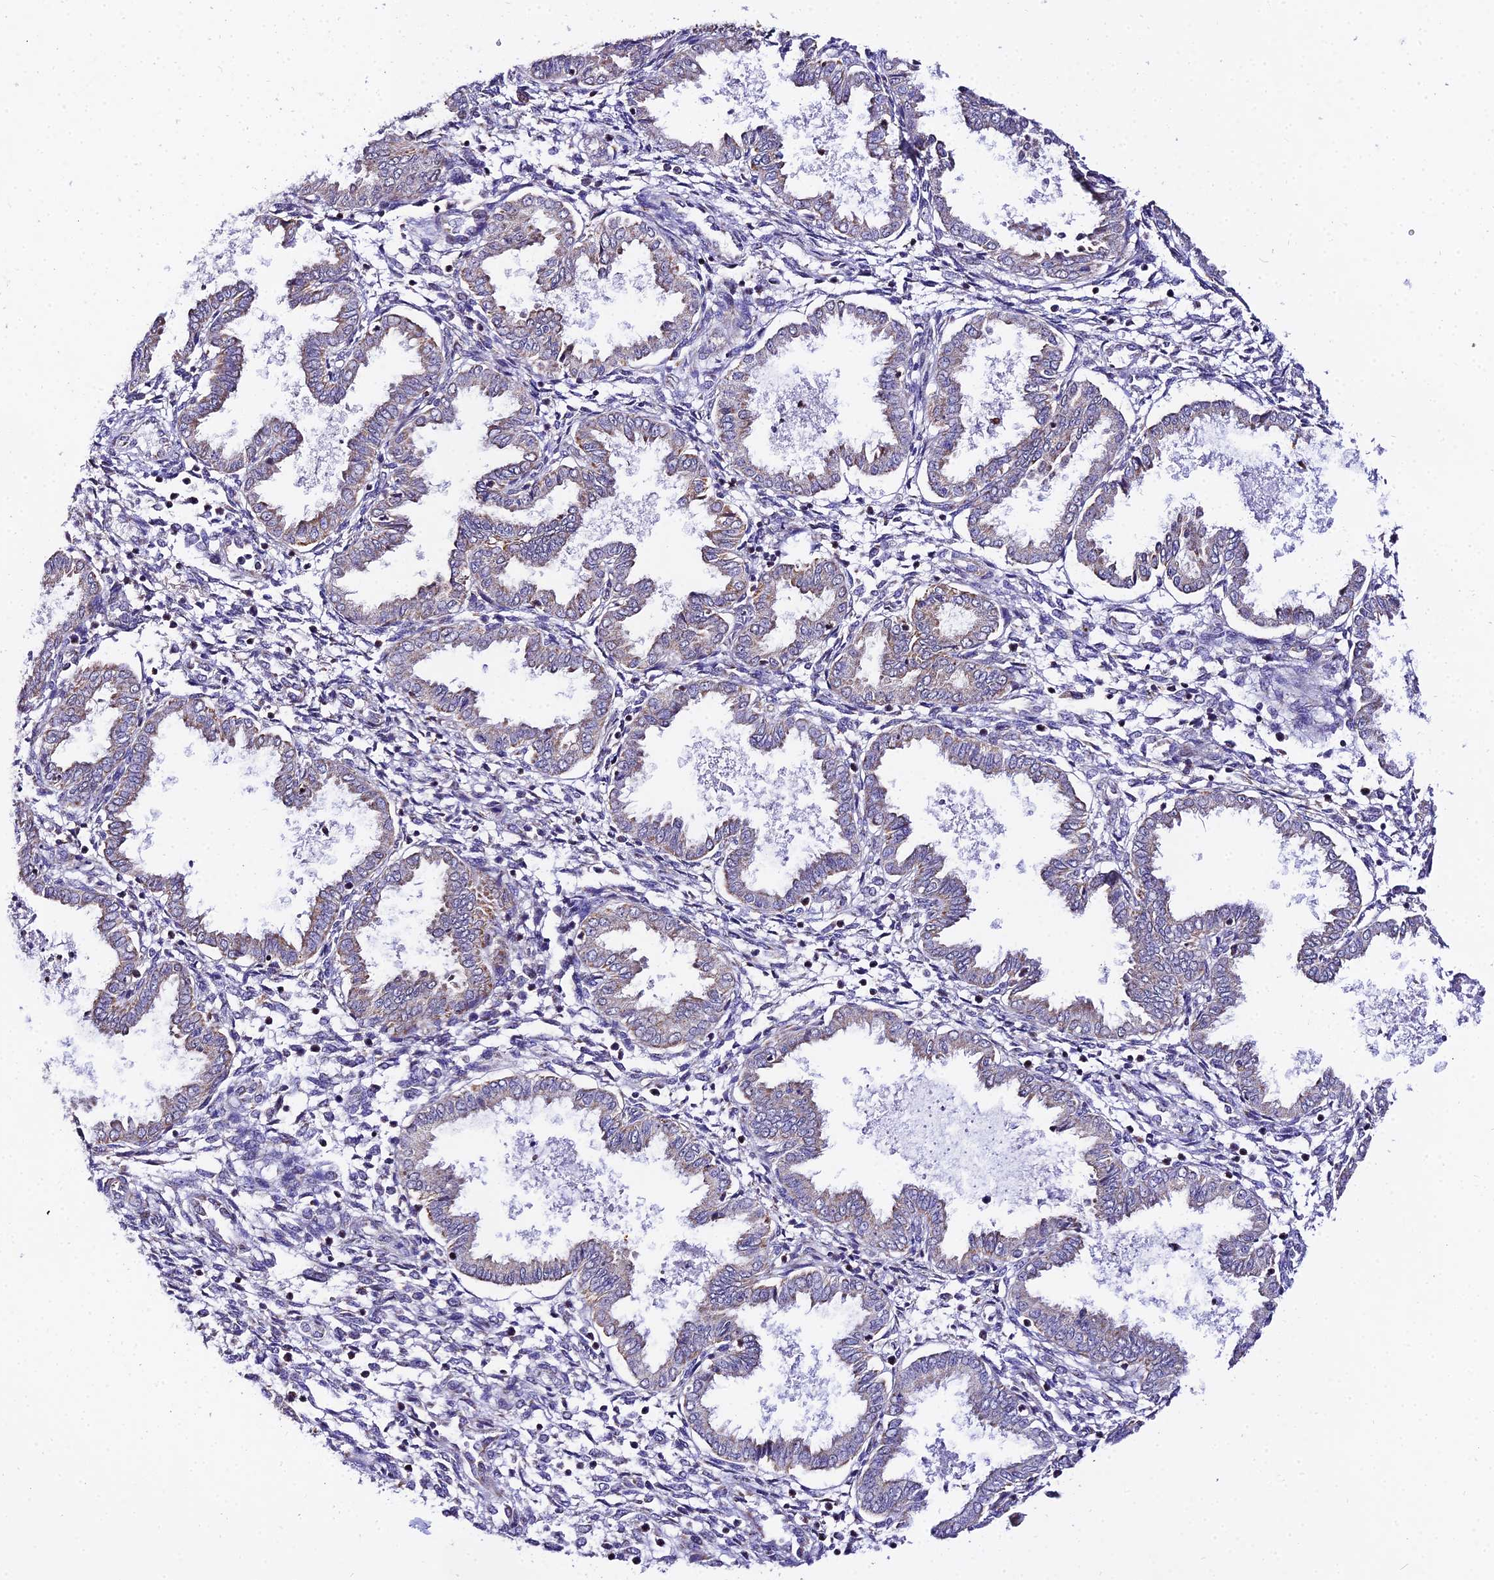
{"staining": {"intensity": "negative", "quantity": "none", "location": "none"}, "tissue": "endometrium", "cell_type": "Cells in endometrial stroma", "image_type": "normal", "snomed": [{"axis": "morphology", "description": "Normal tissue, NOS"}, {"axis": "topography", "description": "Endometrium"}], "caption": "Image shows no significant protein staining in cells in endometrial stroma of benign endometrium.", "gene": "ATP5PB", "patient": {"sex": "female", "age": 33}}